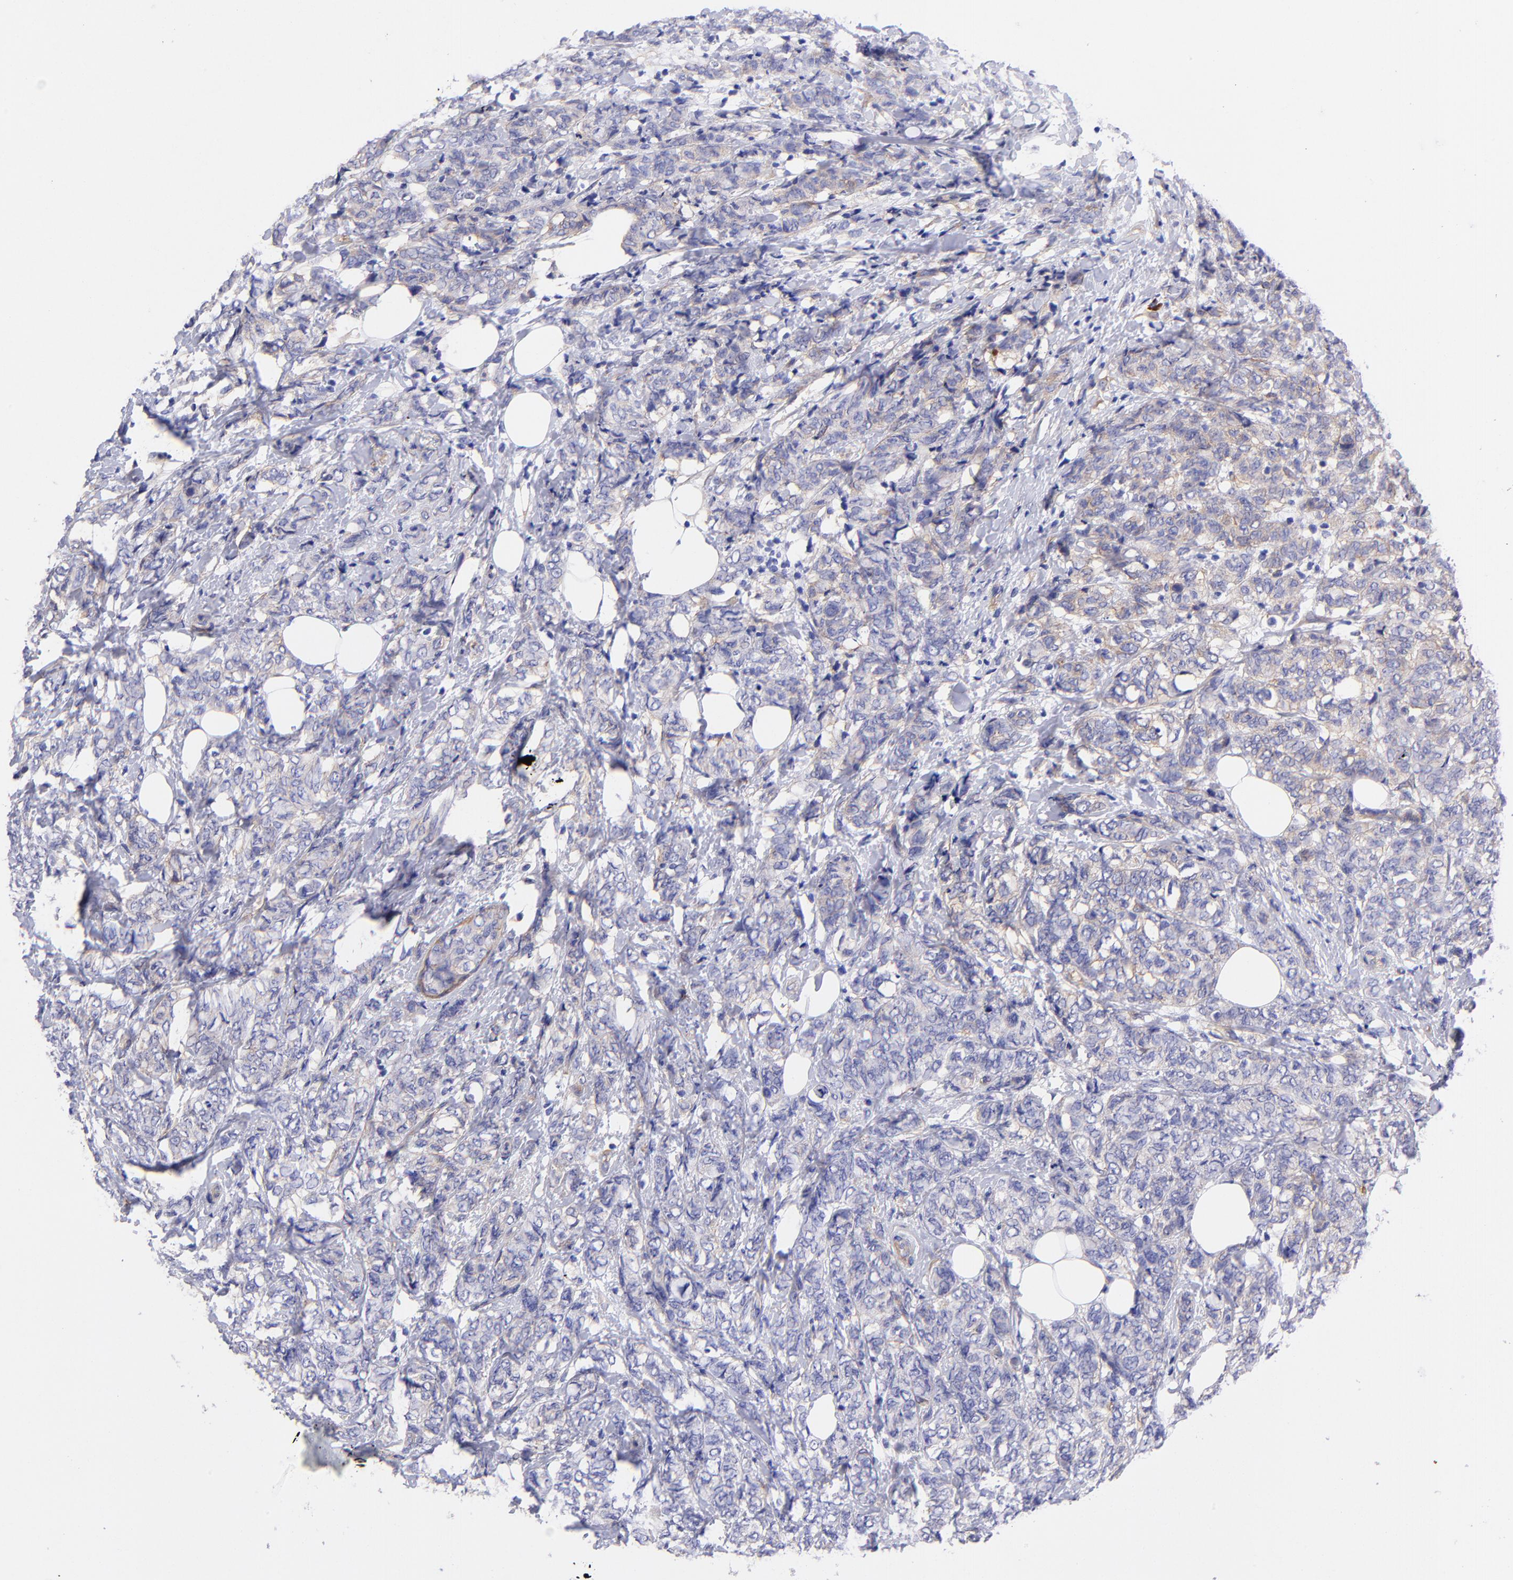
{"staining": {"intensity": "weak", "quantity": "<25%", "location": "cytoplasmic/membranous"}, "tissue": "breast cancer", "cell_type": "Tumor cells", "image_type": "cancer", "snomed": [{"axis": "morphology", "description": "Lobular carcinoma"}, {"axis": "topography", "description": "Breast"}], "caption": "The immunohistochemistry (IHC) image has no significant expression in tumor cells of breast cancer tissue.", "gene": "PPFIBP1", "patient": {"sex": "female", "age": 60}}